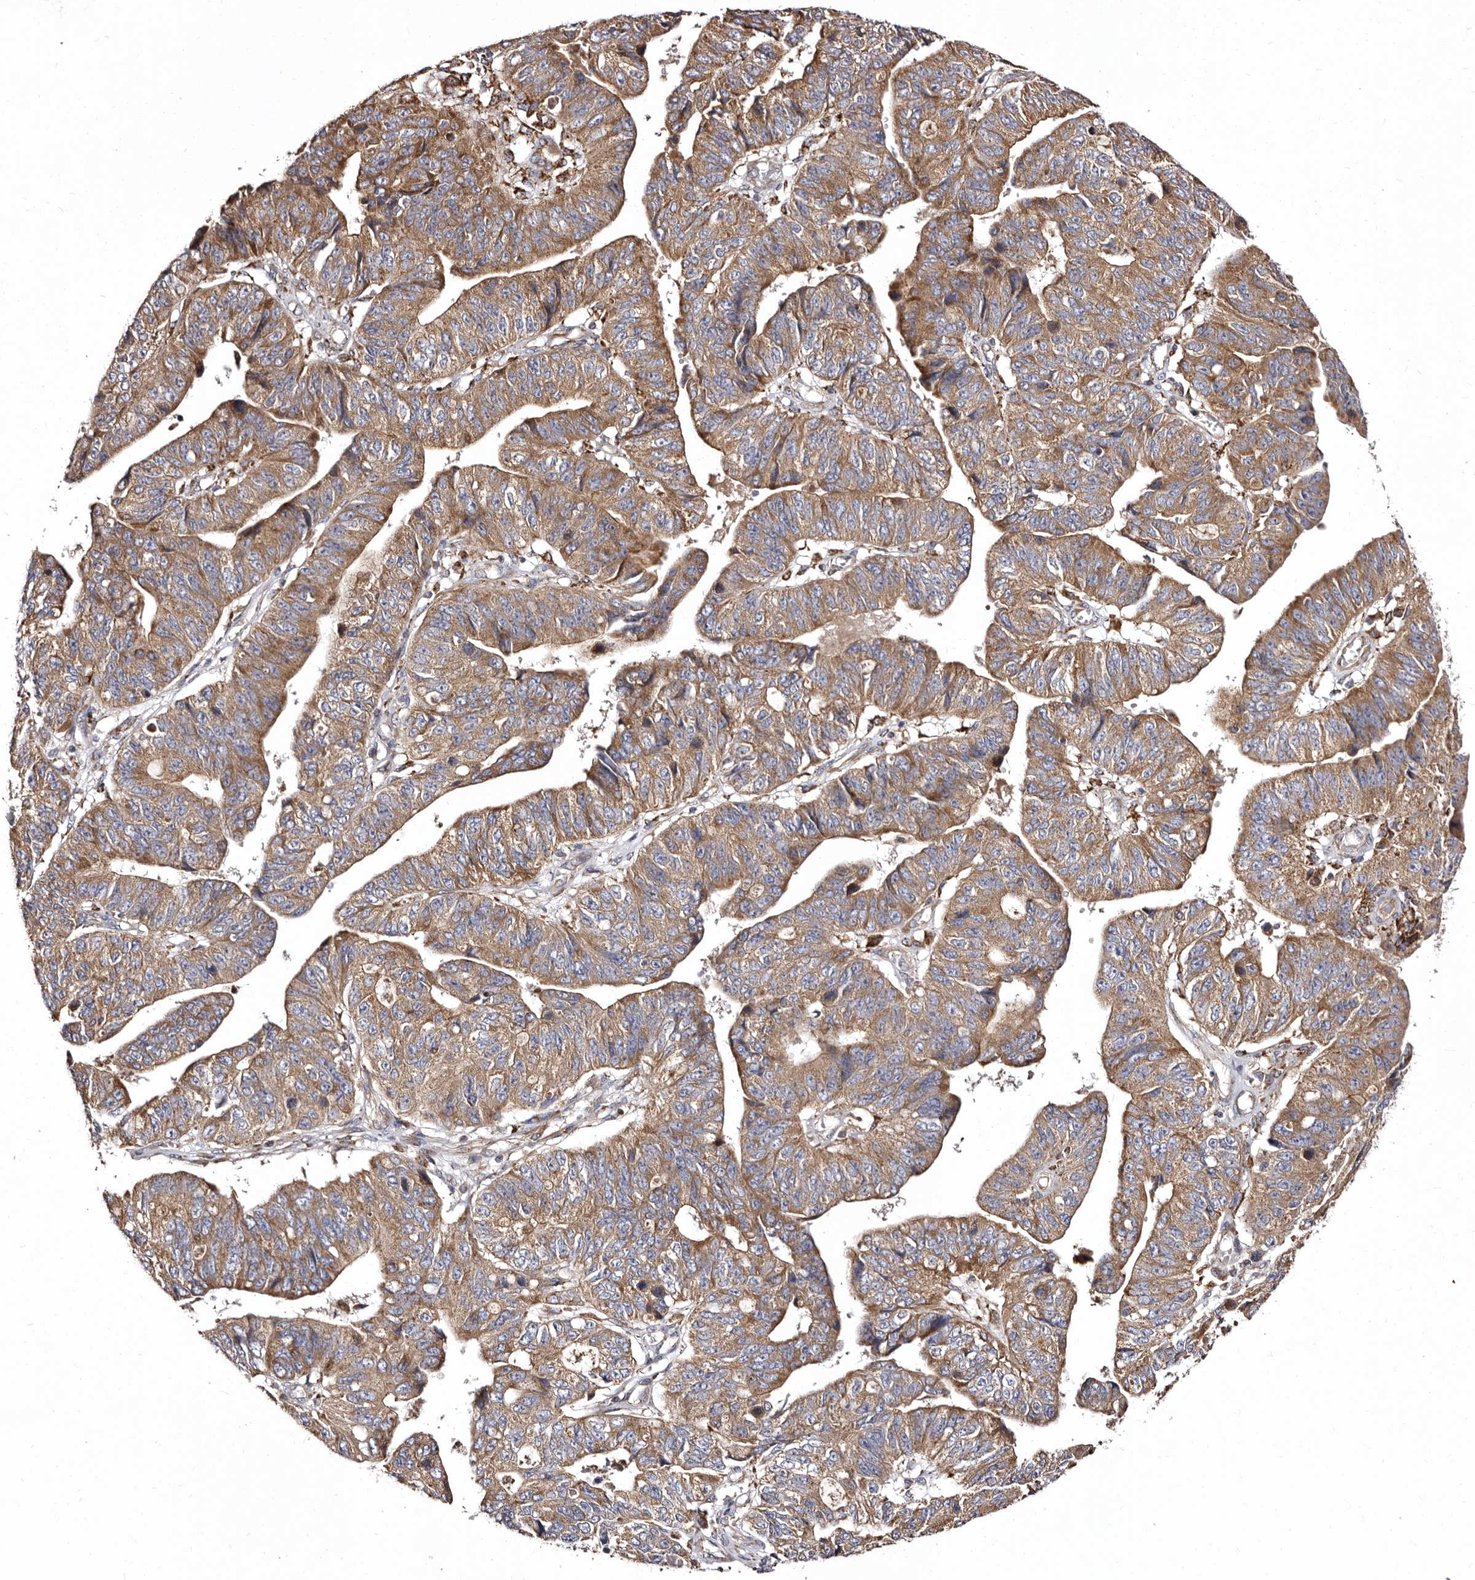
{"staining": {"intensity": "moderate", "quantity": ">75%", "location": "cytoplasmic/membranous"}, "tissue": "stomach cancer", "cell_type": "Tumor cells", "image_type": "cancer", "snomed": [{"axis": "morphology", "description": "Adenocarcinoma, NOS"}, {"axis": "topography", "description": "Stomach"}], "caption": "Immunohistochemistry photomicrograph of neoplastic tissue: stomach adenocarcinoma stained using immunohistochemistry (IHC) shows medium levels of moderate protein expression localized specifically in the cytoplasmic/membranous of tumor cells, appearing as a cytoplasmic/membranous brown color.", "gene": "LUZP1", "patient": {"sex": "male", "age": 59}}